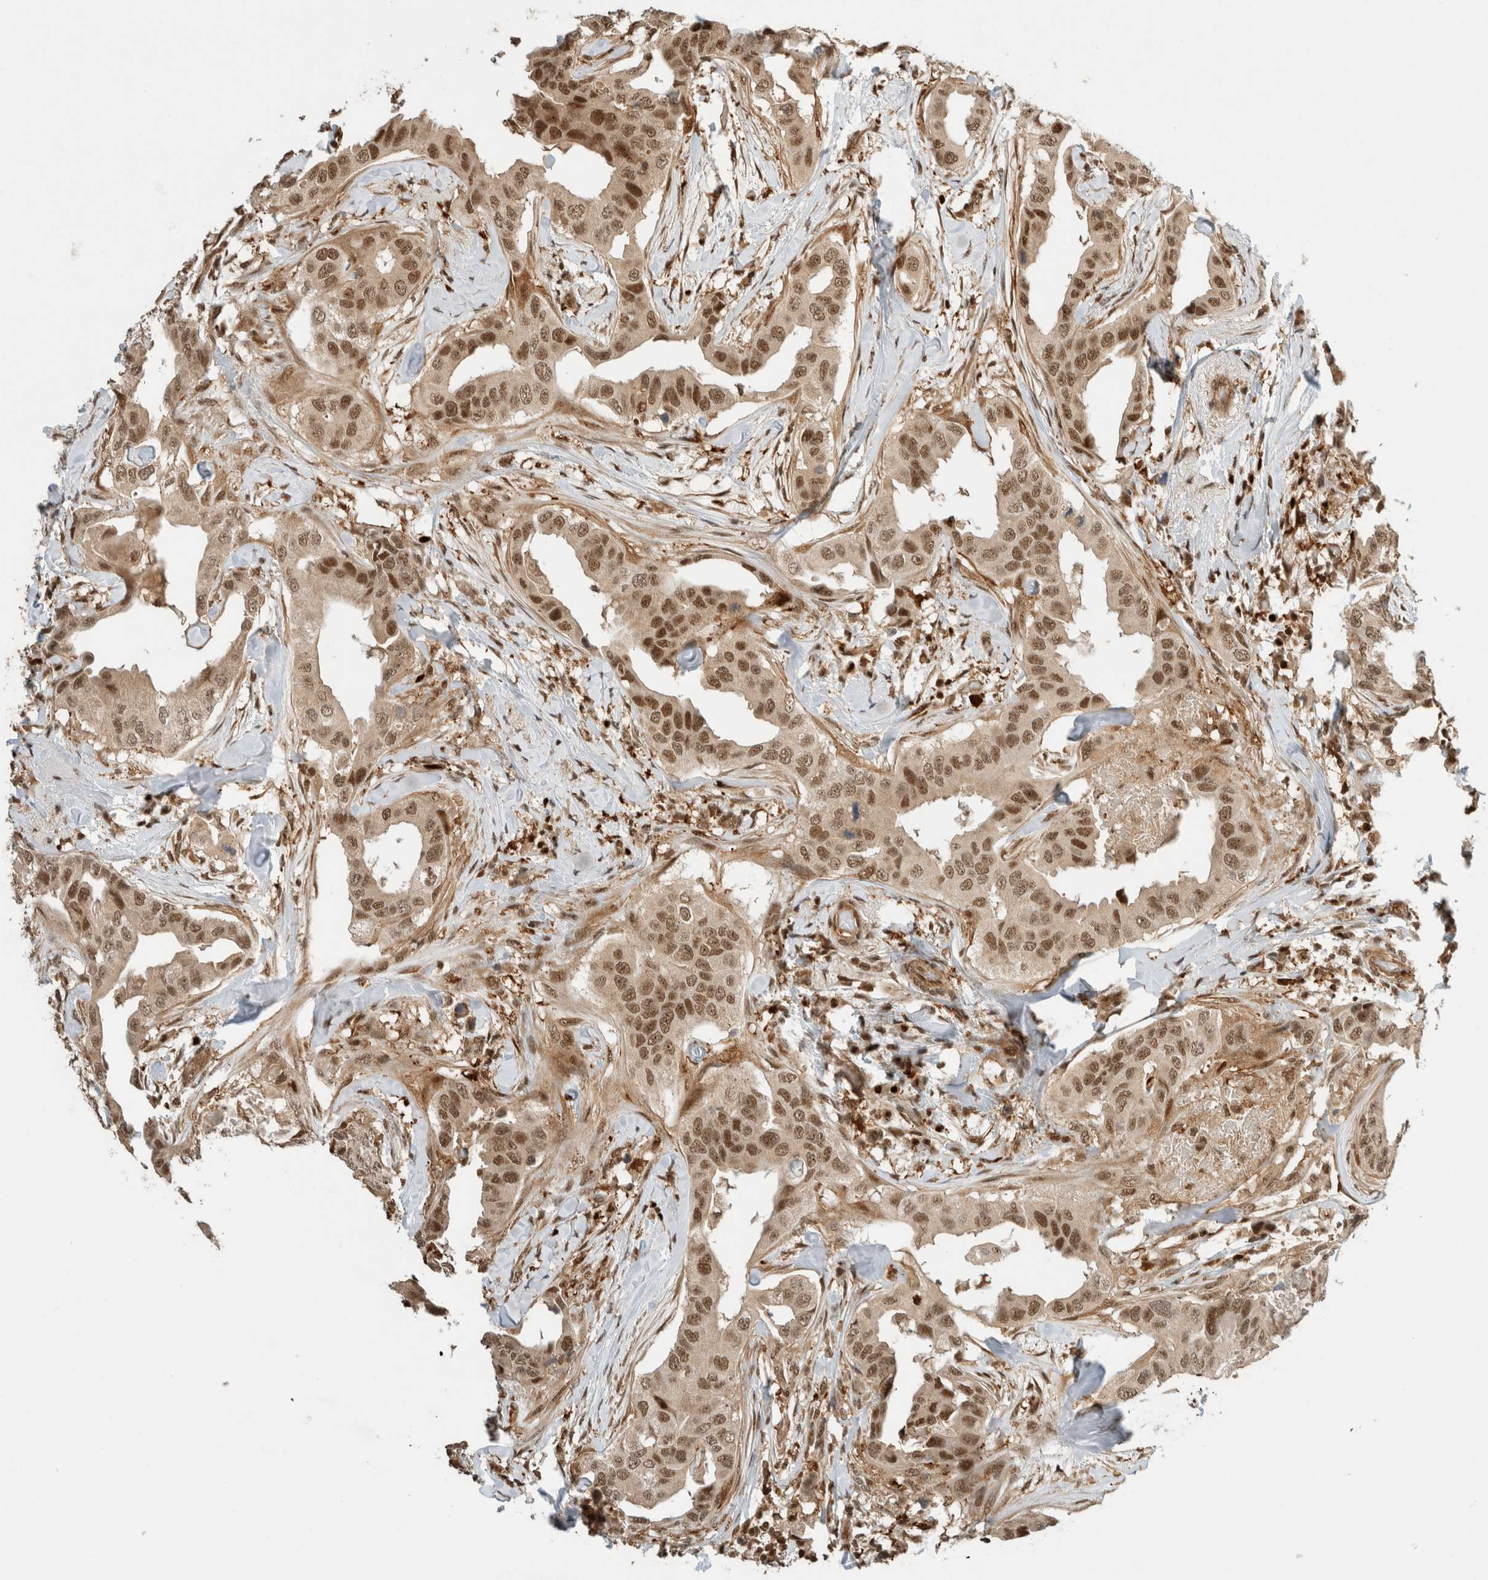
{"staining": {"intensity": "moderate", "quantity": ">75%", "location": "cytoplasmic/membranous,nuclear"}, "tissue": "breast cancer", "cell_type": "Tumor cells", "image_type": "cancer", "snomed": [{"axis": "morphology", "description": "Duct carcinoma"}, {"axis": "topography", "description": "Breast"}], "caption": "IHC staining of breast intraductal carcinoma, which exhibits medium levels of moderate cytoplasmic/membranous and nuclear expression in approximately >75% of tumor cells indicating moderate cytoplasmic/membranous and nuclear protein staining. The staining was performed using DAB (3,3'-diaminobenzidine) (brown) for protein detection and nuclei were counterstained in hematoxylin (blue).", "gene": "SNRNP40", "patient": {"sex": "female", "age": 40}}